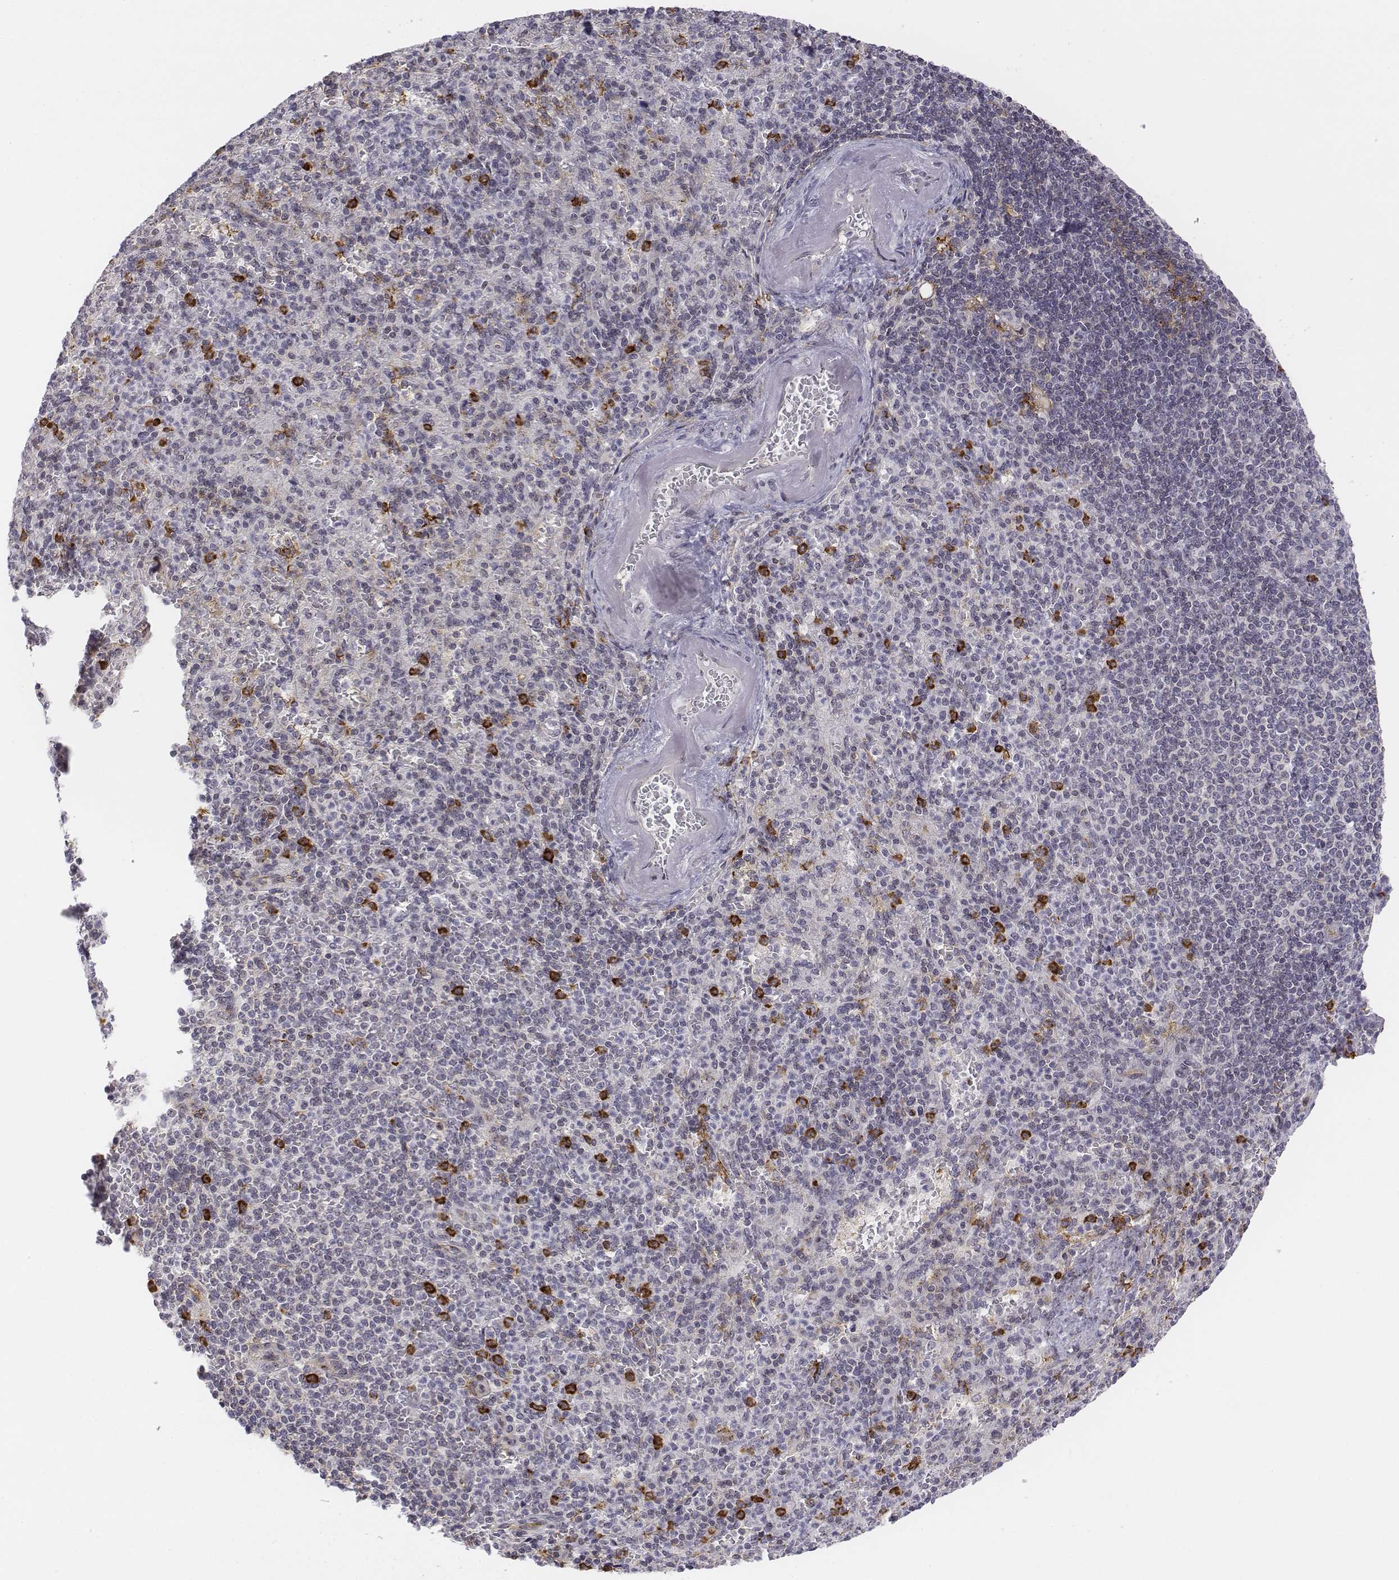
{"staining": {"intensity": "strong", "quantity": "<25%", "location": "cytoplasmic/membranous"}, "tissue": "spleen", "cell_type": "Cells in red pulp", "image_type": "normal", "snomed": [{"axis": "morphology", "description": "Normal tissue, NOS"}, {"axis": "topography", "description": "Spleen"}], "caption": "Immunohistochemical staining of normal human spleen reveals <25% levels of strong cytoplasmic/membranous protein staining in about <25% of cells in red pulp.", "gene": "CD14", "patient": {"sex": "female", "age": 74}}